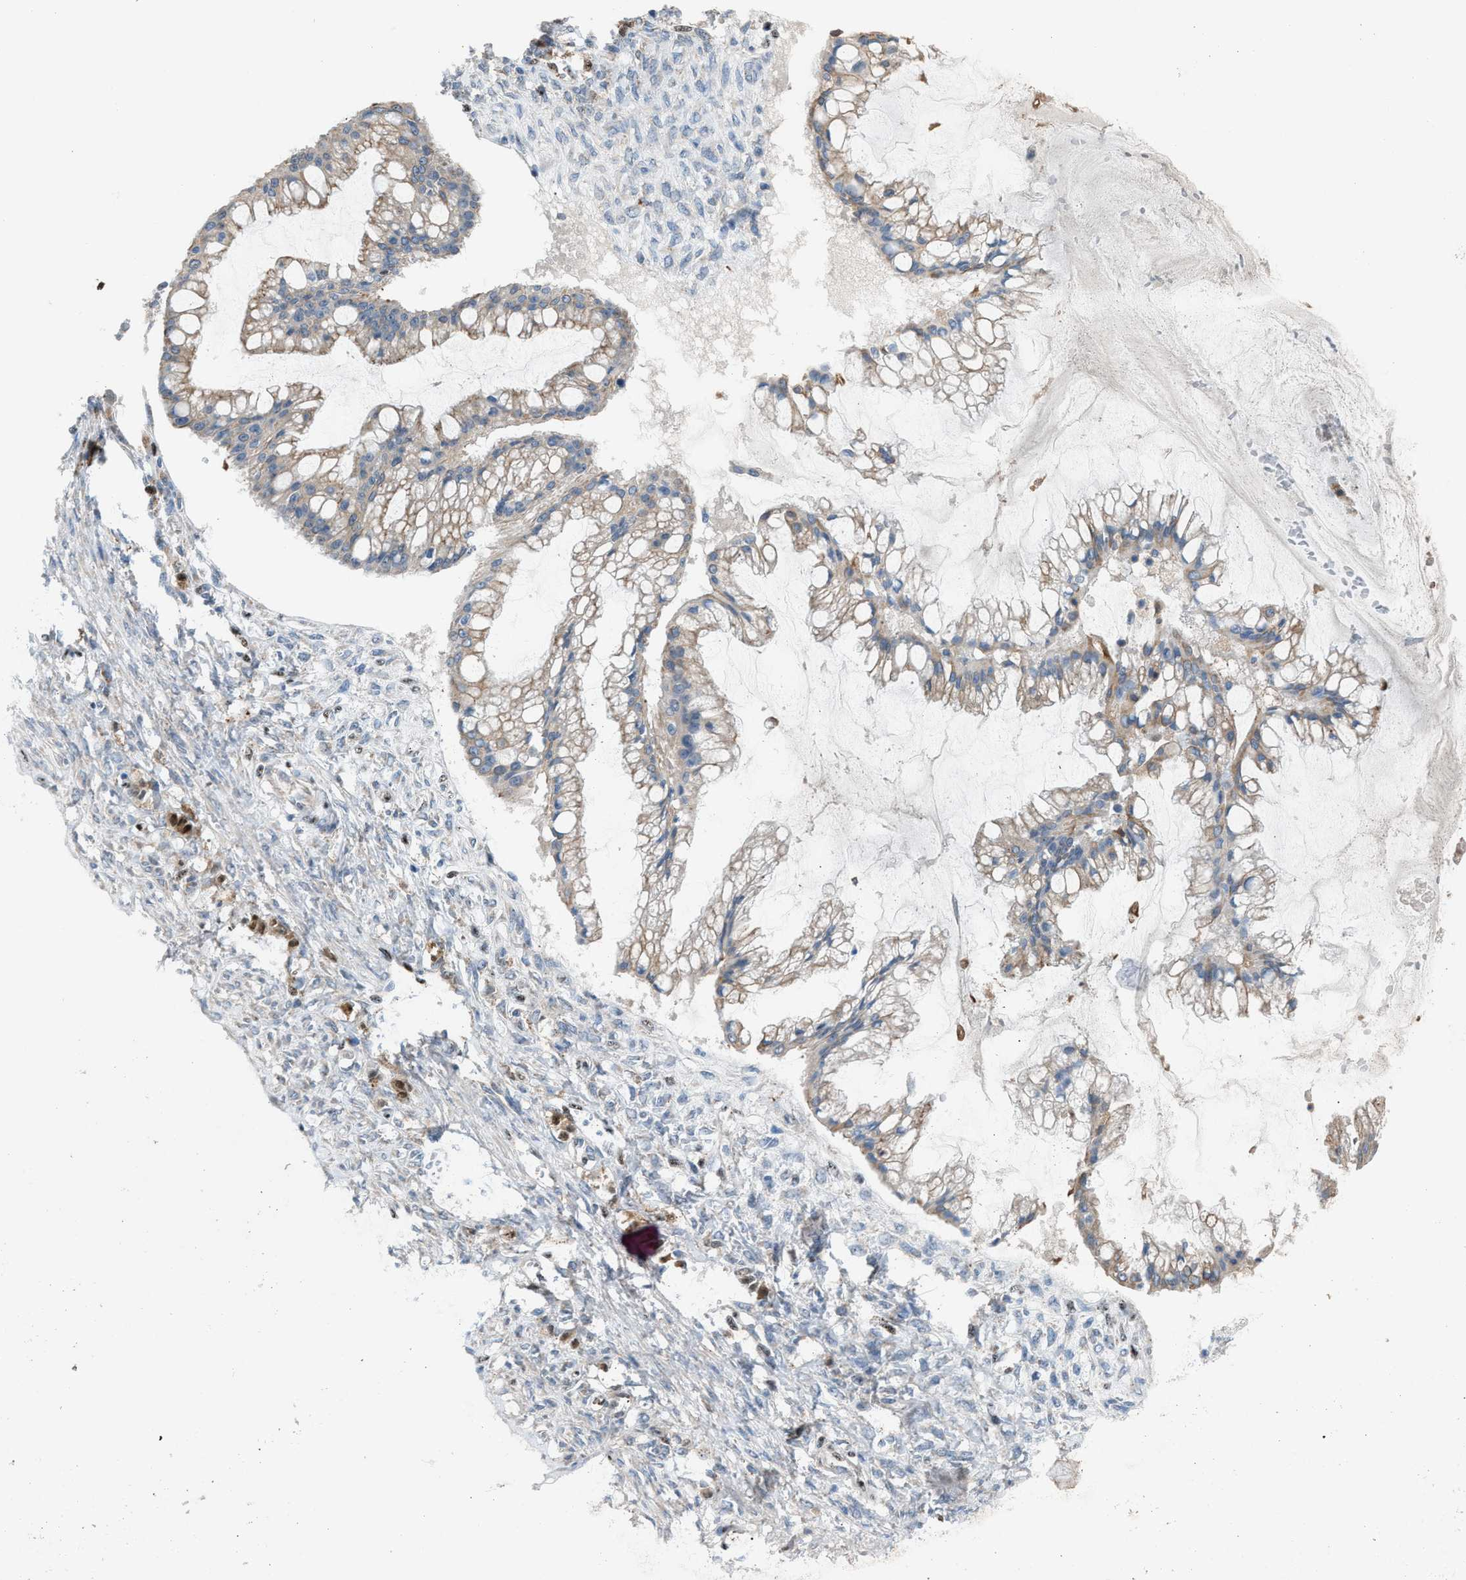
{"staining": {"intensity": "moderate", "quantity": "25%-75%", "location": "cytoplasmic/membranous"}, "tissue": "ovarian cancer", "cell_type": "Tumor cells", "image_type": "cancer", "snomed": [{"axis": "morphology", "description": "Cystadenocarcinoma, mucinous, NOS"}, {"axis": "topography", "description": "Ovary"}], "caption": "Brown immunohistochemical staining in mucinous cystadenocarcinoma (ovarian) displays moderate cytoplasmic/membranous positivity in about 25%-75% of tumor cells.", "gene": "CENPP", "patient": {"sex": "female", "age": 73}}